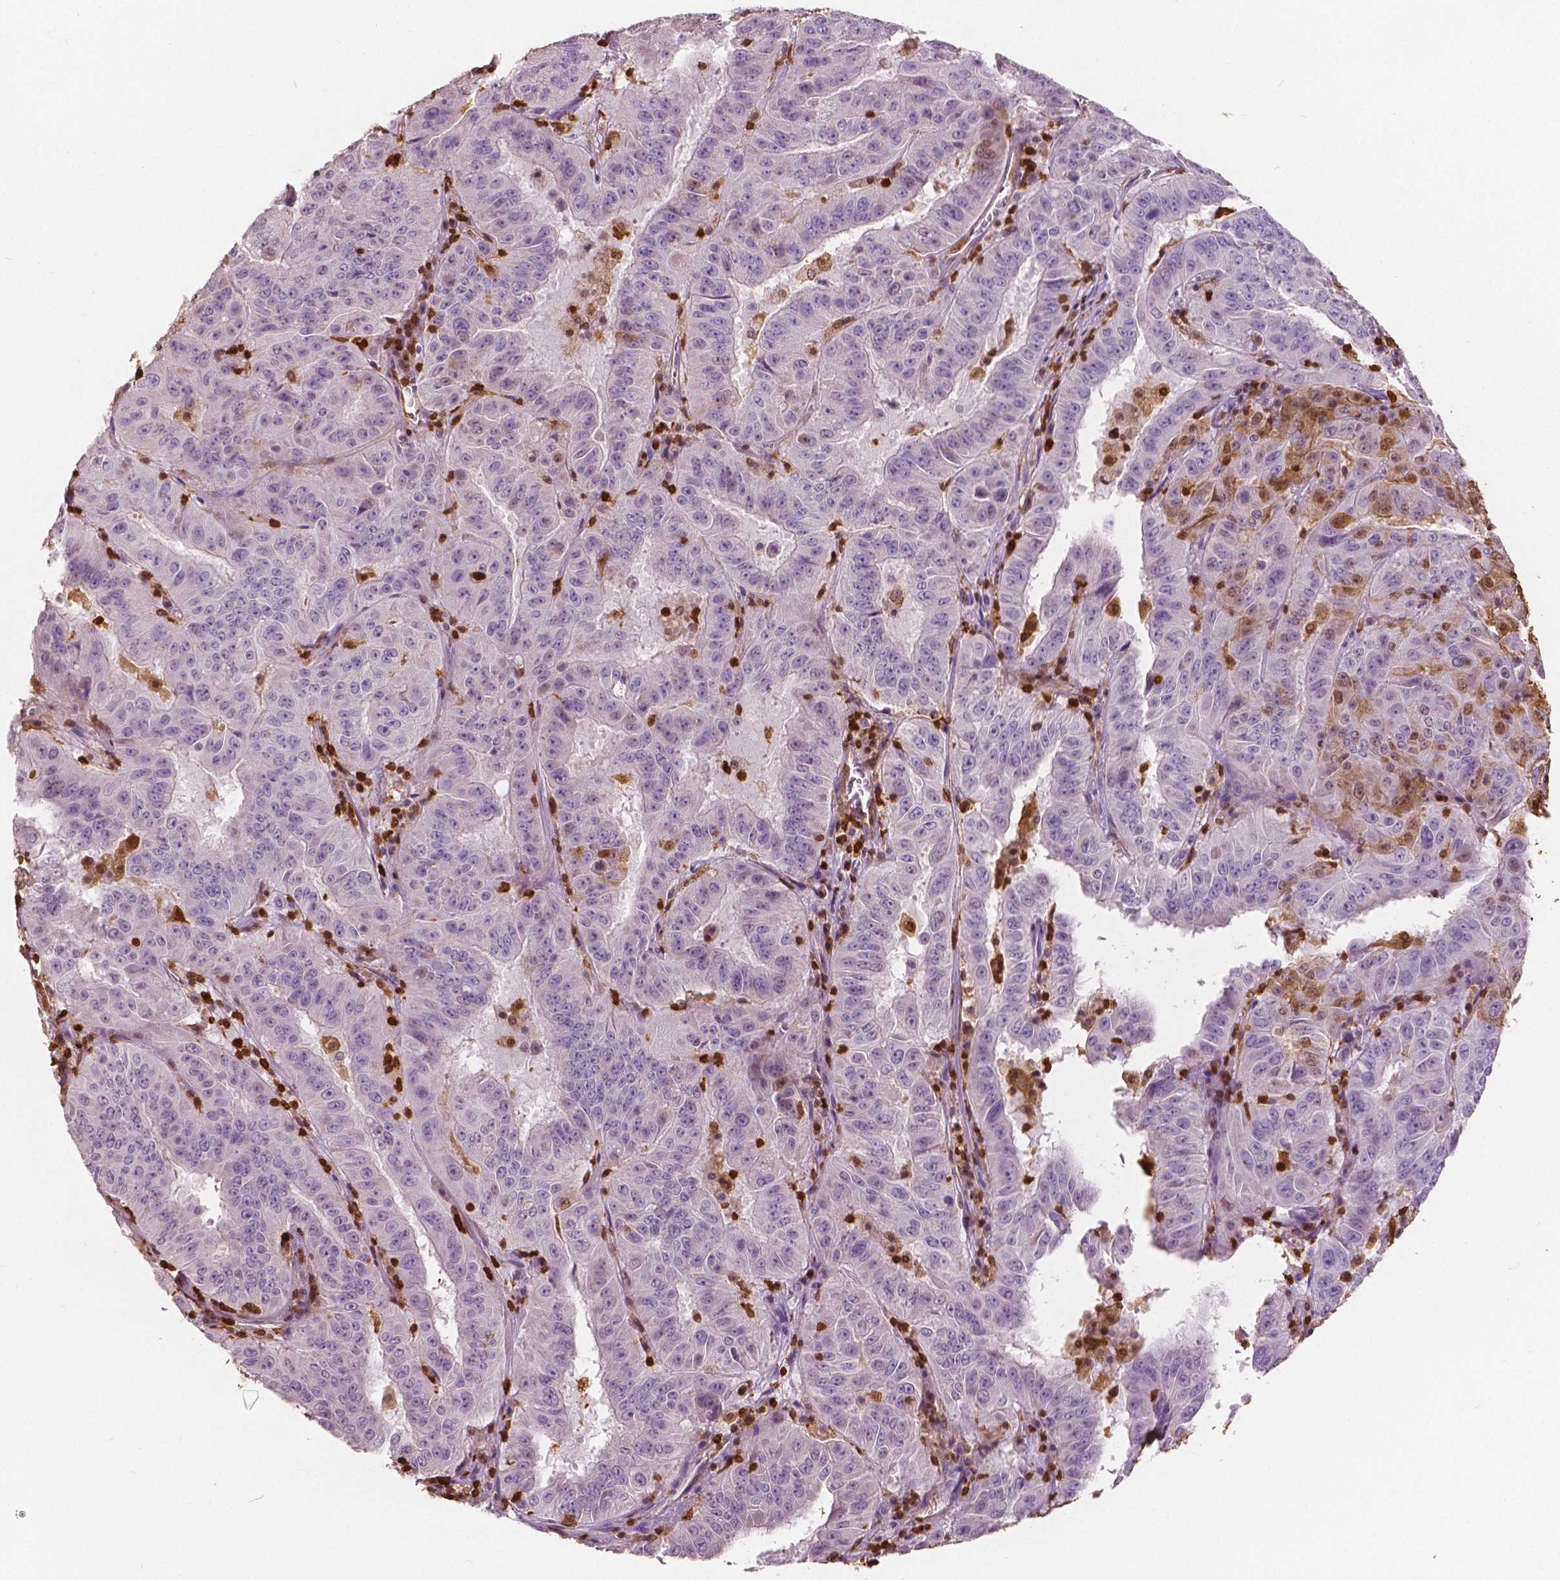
{"staining": {"intensity": "negative", "quantity": "none", "location": "none"}, "tissue": "pancreatic cancer", "cell_type": "Tumor cells", "image_type": "cancer", "snomed": [{"axis": "morphology", "description": "Adenocarcinoma, NOS"}, {"axis": "topography", "description": "Pancreas"}], "caption": "A photomicrograph of human adenocarcinoma (pancreatic) is negative for staining in tumor cells. (DAB (3,3'-diaminobenzidine) immunohistochemistry with hematoxylin counter stain).", "gene": "S100A4", "patient": {"sex": "male", "age": 63}}